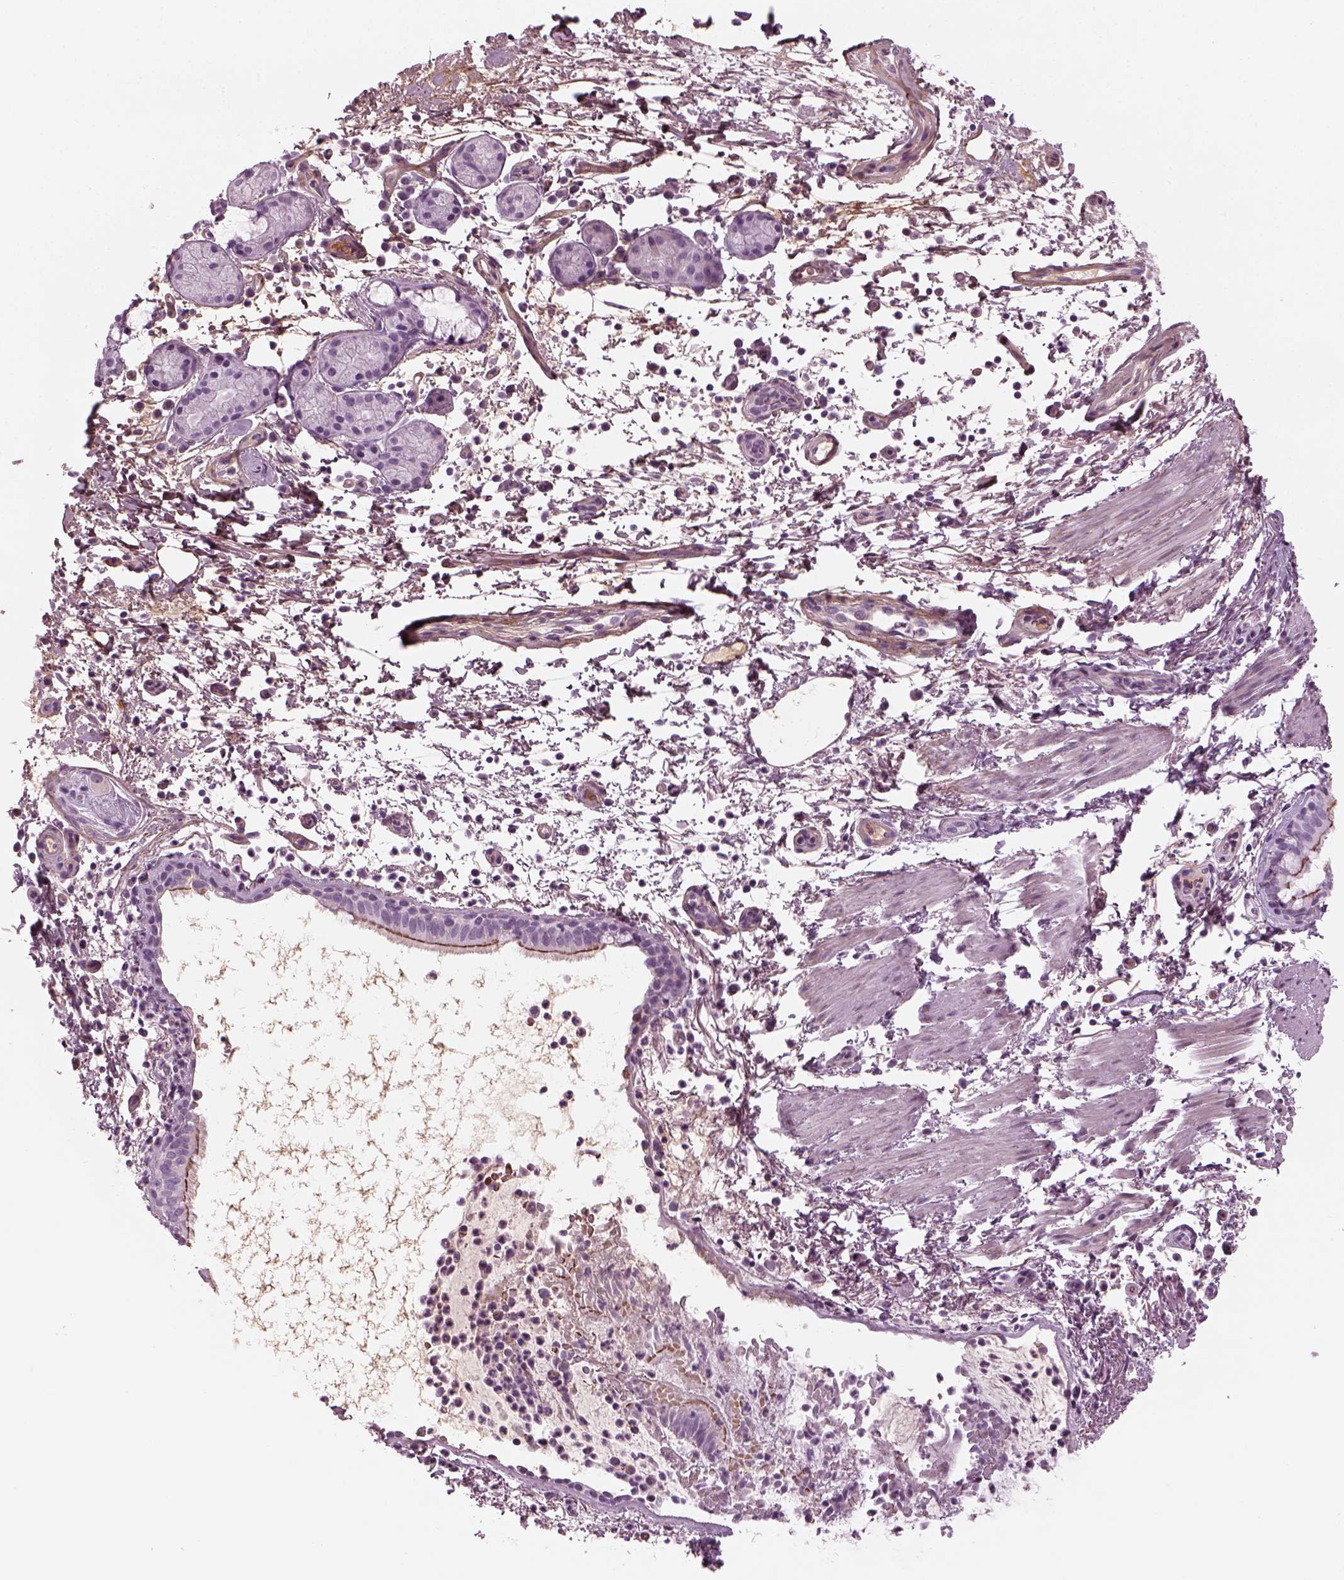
{"staining": {"intensity": "strong", "quantity": "25%-75%", "location": "cytoplasmic/membranous"}, "tissue": "bronchus", "cell_type": "Respiratory epithelial cells", "image_type": "normal", "snomed": [{"axis": "morphology", "description": "Normal tissue, NOS"}, {"axis": "topography", "description": "Bronchus"}], "caption": "This is a photomicrograph of immunohistochemistry (IHC) staining of benign bronchus, which shows strong staining in the cytoplasmic/membranous of respiratory epithelial cells.", "gene": "PABPC1L2A", "patient": {"sex": "female", "age": 64}}